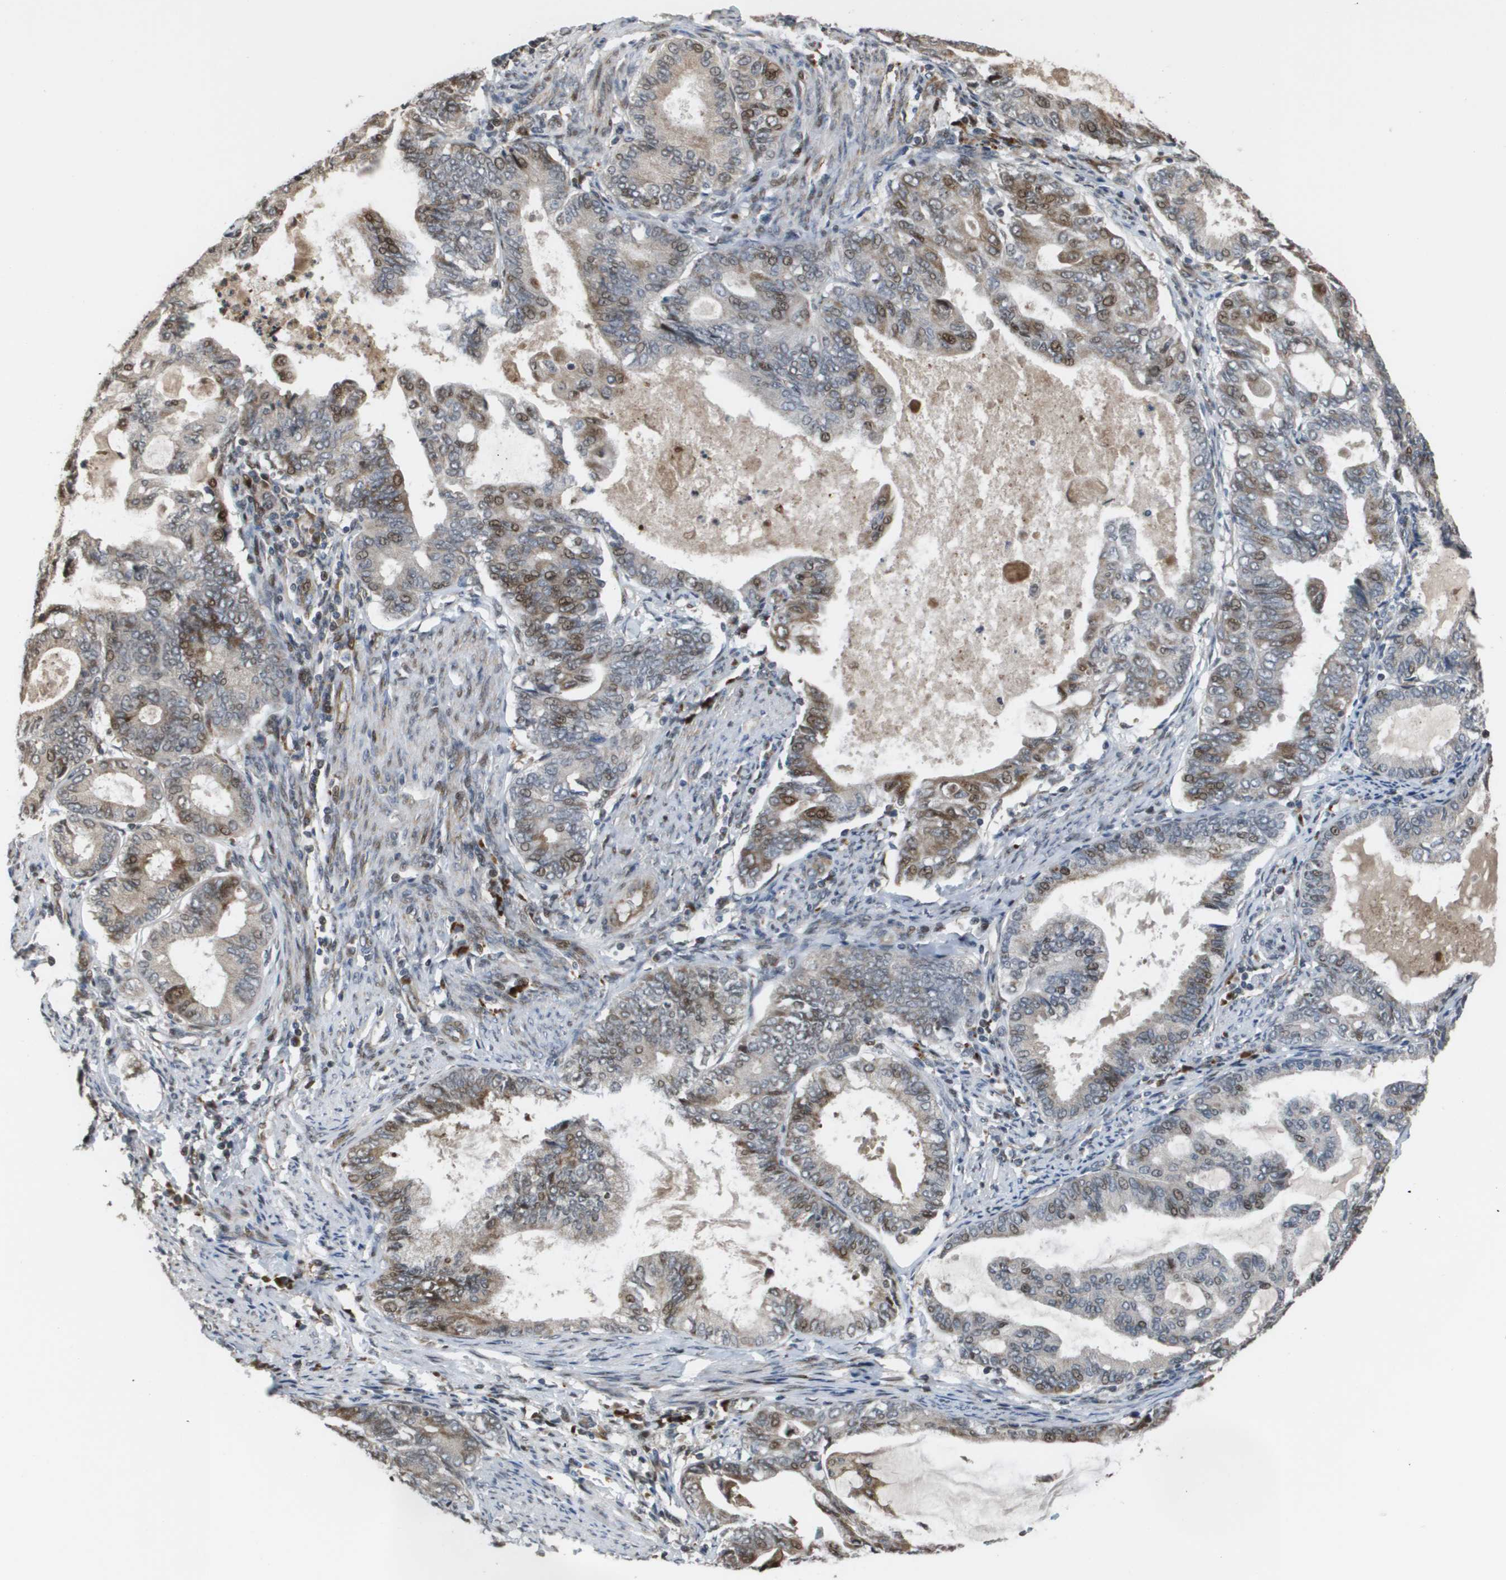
{"staining": {"intensity": "moderate", "quantity": "25%-75%", "location": "cytoplasmic/membranous,nuclear"}, "tissue": "endometrial cancer", "cell_type": "Tumor cells", "image_type": "cancer", "snomed": [{"axis": "morphology", "description": "Adenocarcinoma, NOS"}, {"axis": "topography", "description": "Endometrium"}], "caption": "Immunohistochemistry (IHC) micrograph of human endometrial cancer (adenocarcinoma) stained for a protein (brown), which reveals medium levels of moderate cytoplasmic/membranous and nuclear expression in approximately 25%-75% of tumor cells.", "gene": "AXIN2", "patient": {"sex": "female", "age": 86}}